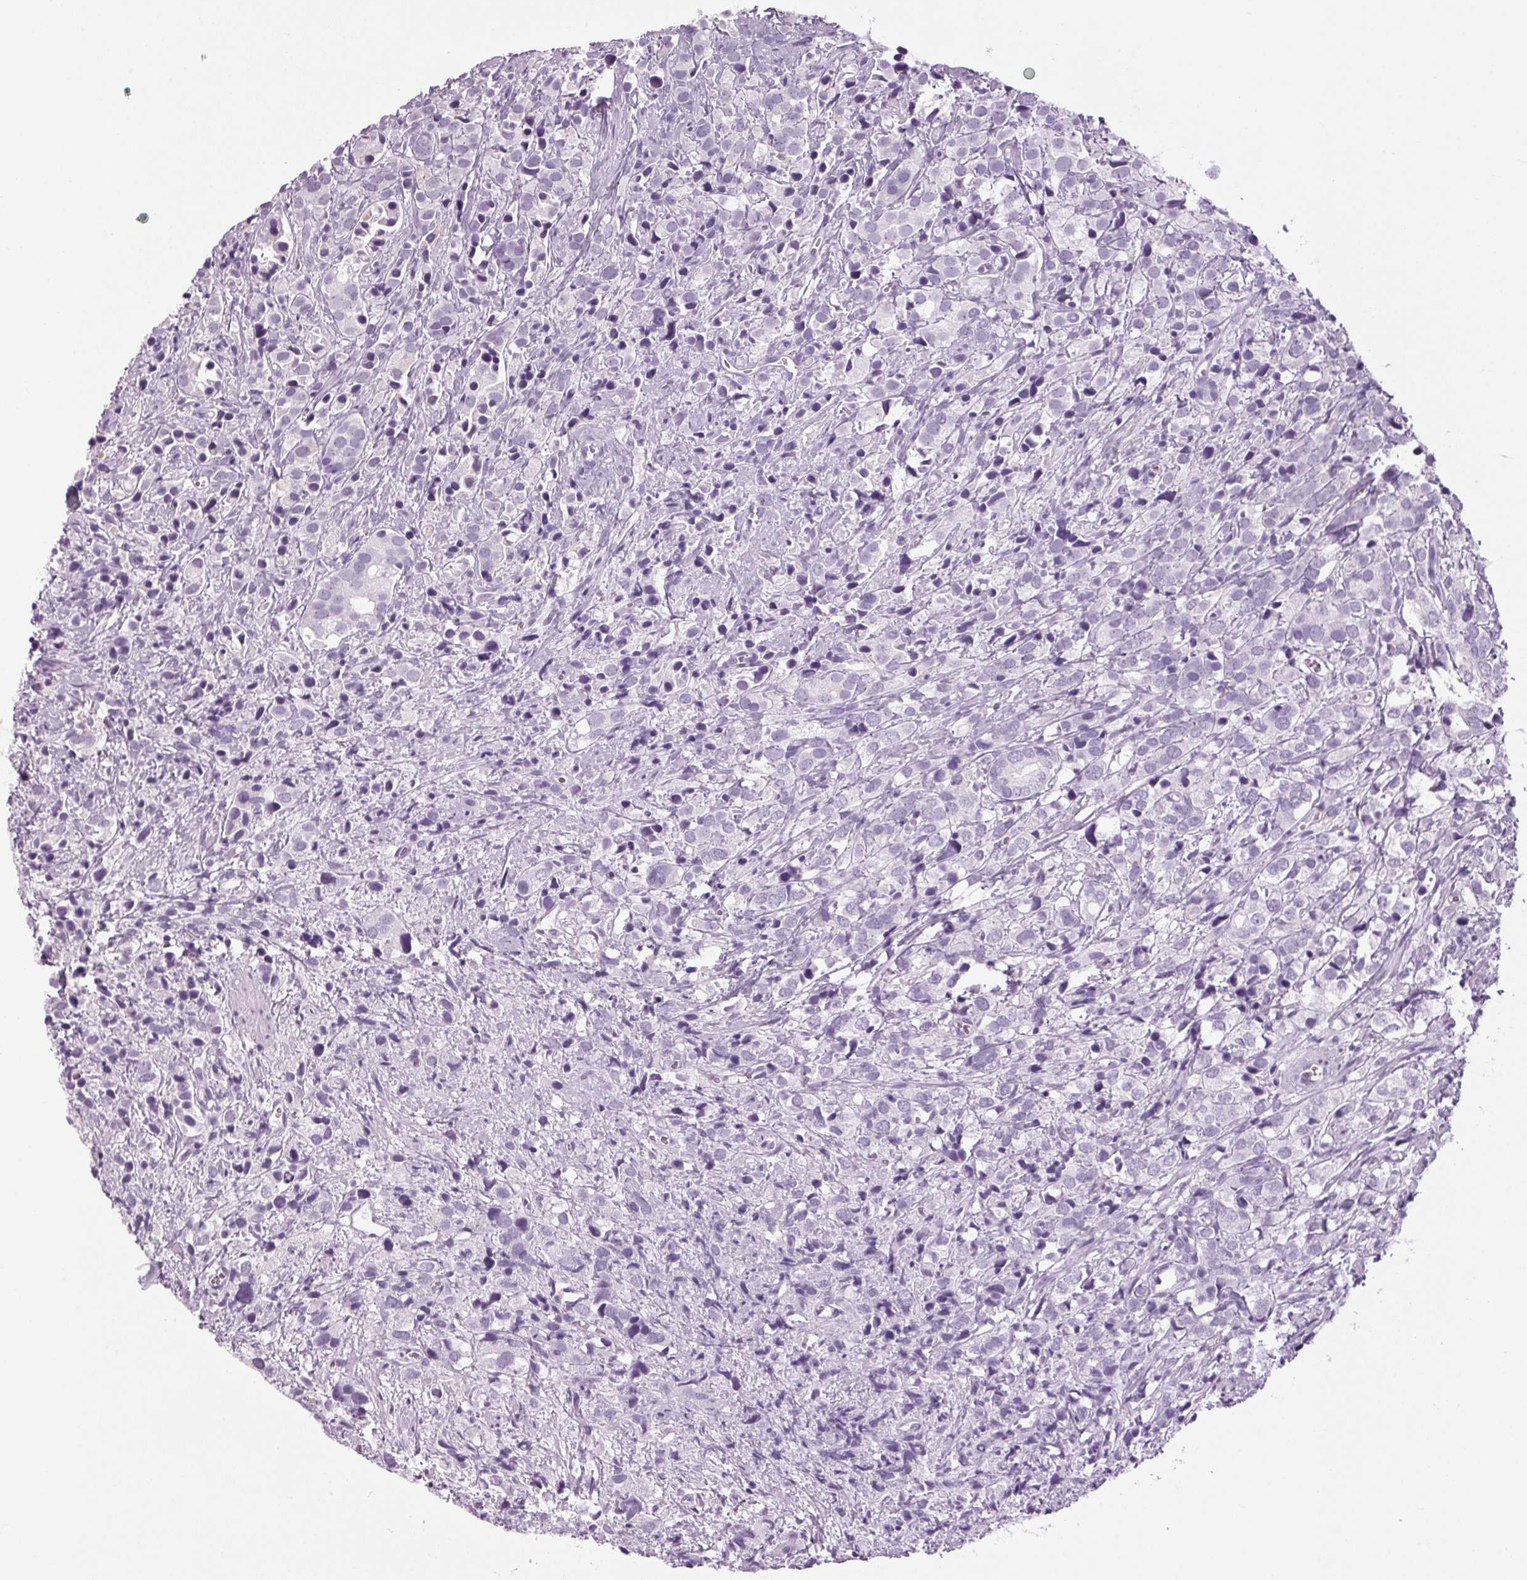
{"staining": {"intensity": "negative", "quantity": "none", "location": "none"}, "tissue": "prostate cancer", "cell_type": "Tumor cells", "image_type": "cancer", "snomed": [{"axis": "morphology", "description": "Adenocarcinoma, High grade"}, {"axis": "topography", "description": "Prostate"}], "caption": "Immunohistochemical staining of prostate adenocarcinoma (high-grade) demonstrates no significant positivity in tumor cells.", "gene": "PPP1R1A", "patient": {"sex": "male", "age": 86}}